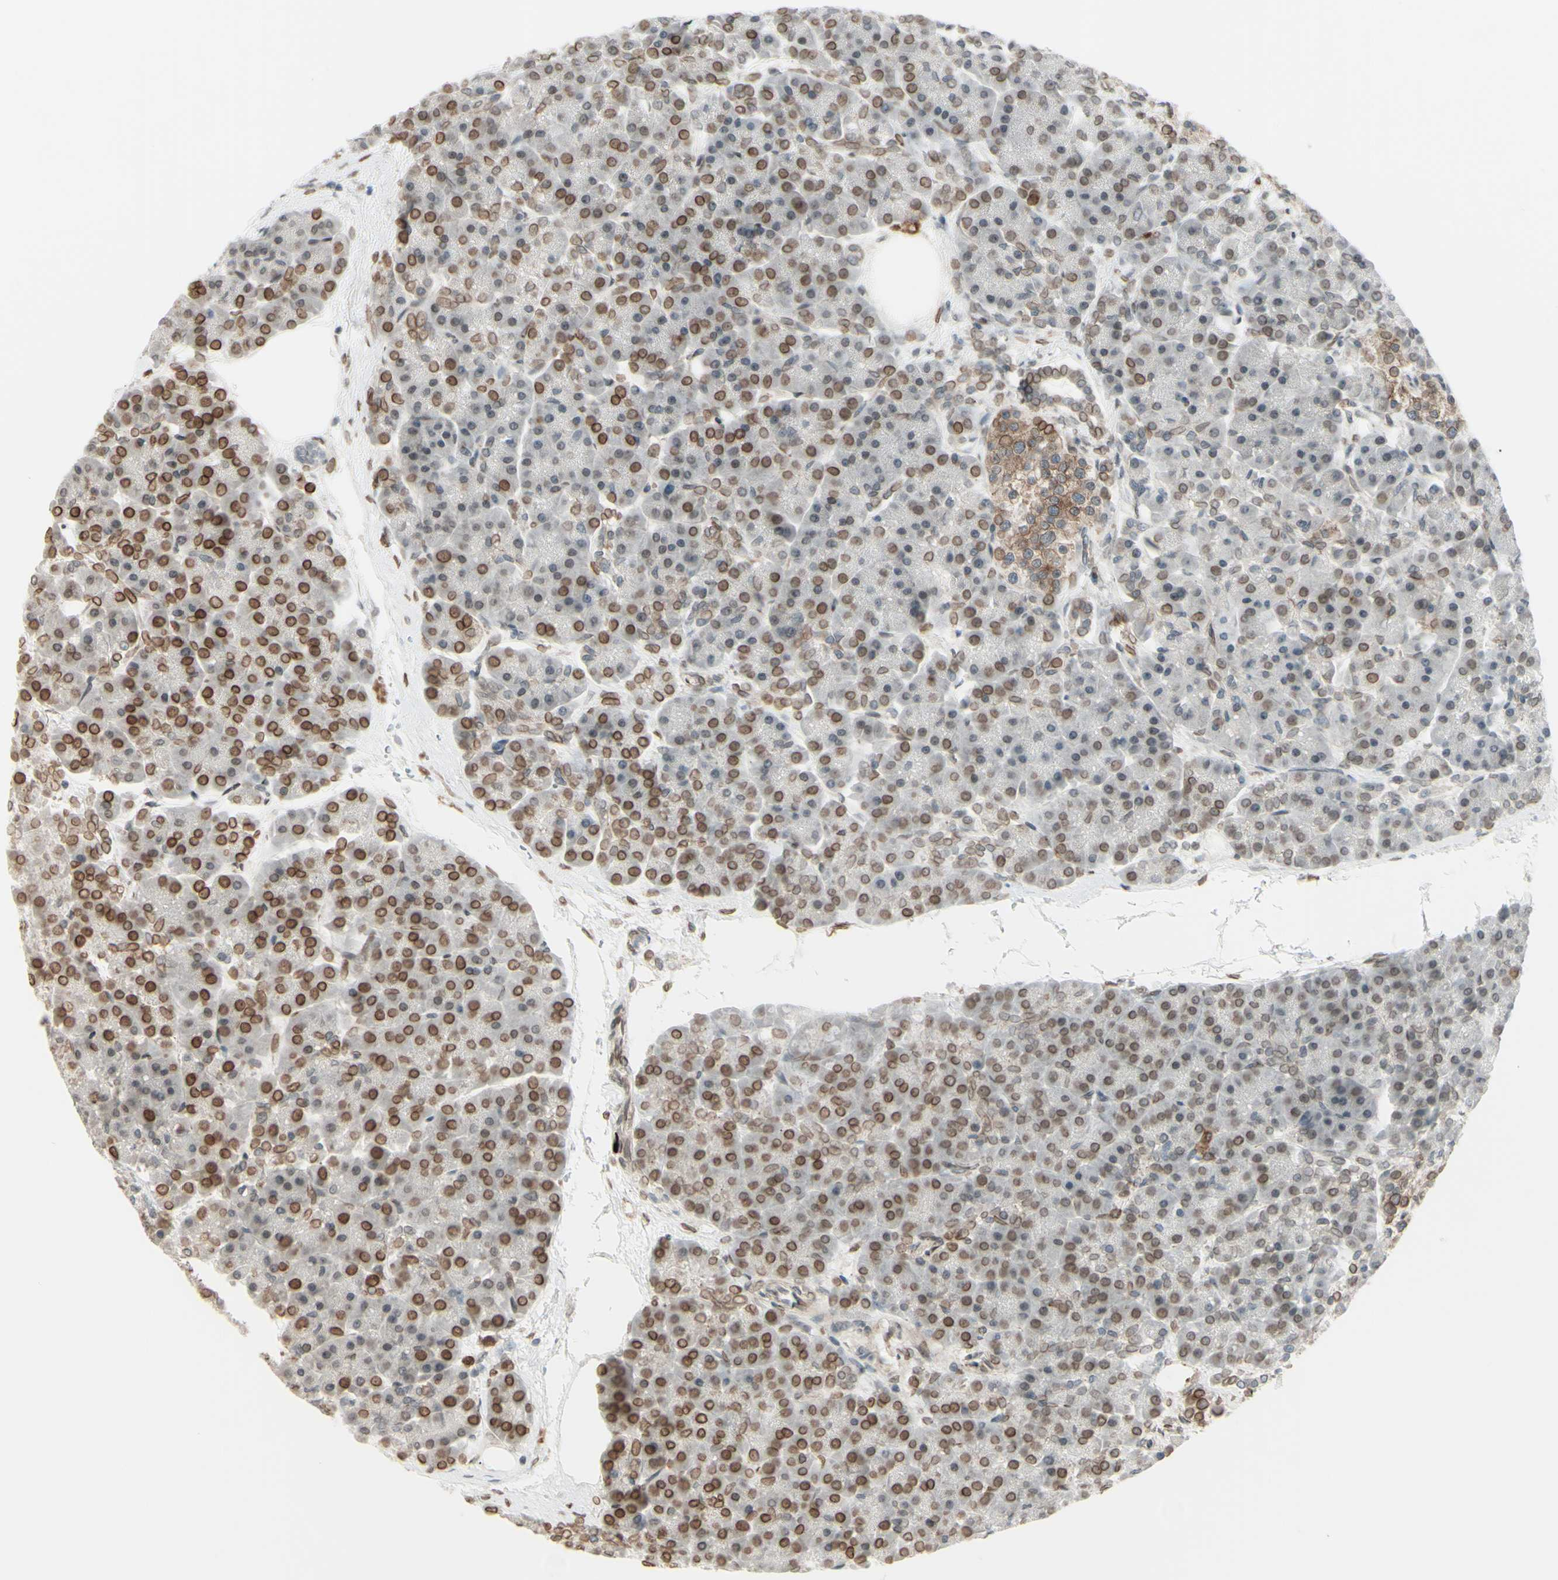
{"staining": {"intensity": "moderate", "quantity": "25%-75%", "location": "nuclear"}, "tissue": "pancreas", "cell_type": "Exocrine glandular cells", "image_type": "normal", "snomed": [{"axis": "morphology", "description": "Normal tissue, NOS"}, {"axis": "topography", "description": "Pancreas"}], "caption": "Benign pancreas was stained to show a protein in brown. There is medium levels of moderate nuclear staining in approximately 25%-75% of exocrine glandular cells.", "gene": "MLF2", "patient": {"sex": "female", "age": 70}}